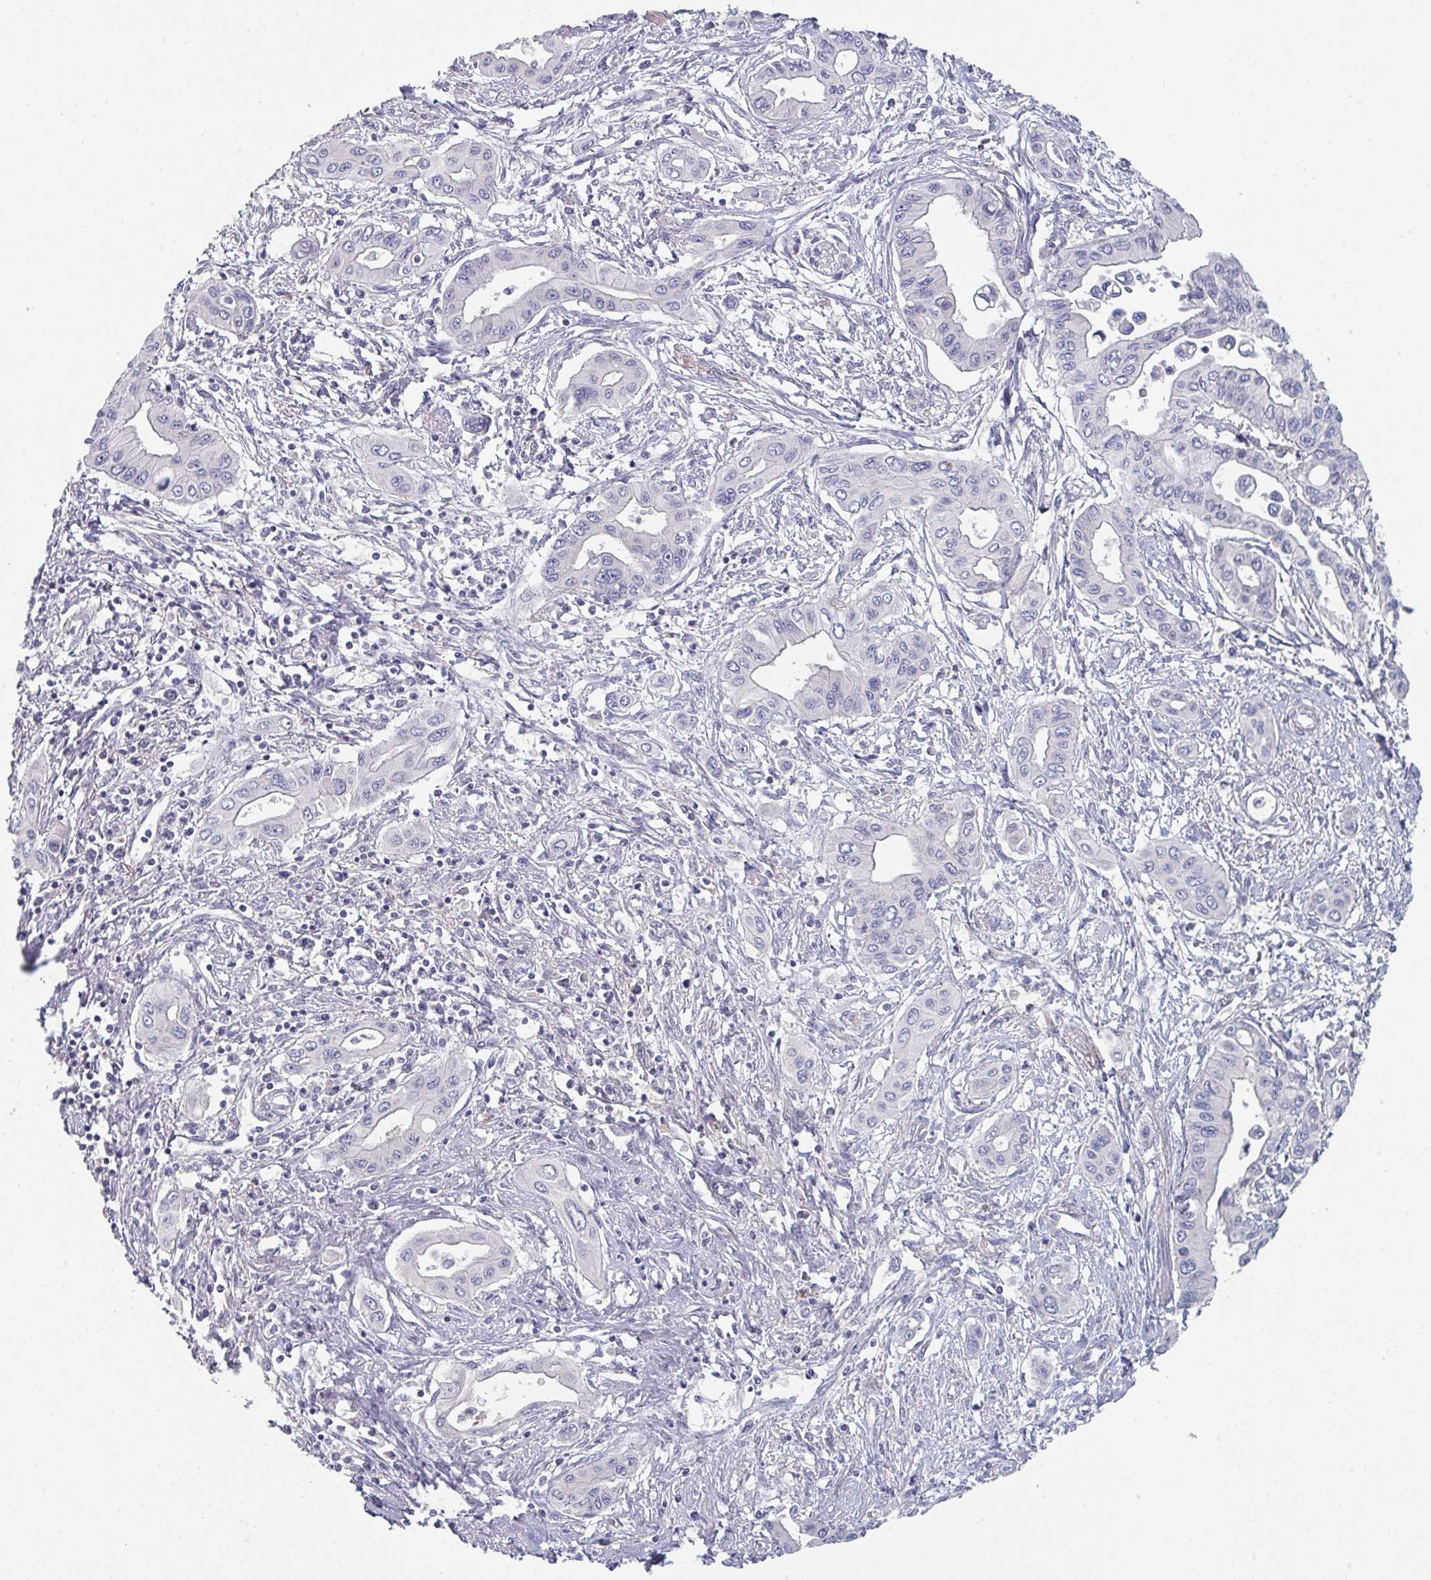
{"staining": {"intensity": "negative", "quantity": "none", "location": "none"}, "tissue": "pancreatic cancer", "cell_type": "Tumor cells", "image_type": "cancer", "snomed": [{"axis": "morphology", "description": "Adenocarcinoma, NOS"}, {"axis": "topography", "description": "Pancreas"}], "caption": "IHC of adenocarcinoma (pancreatic) displays no positivity in tumor cells.", "gene": "HGFAC", "patient": {"sex": "female", "age": 62}}